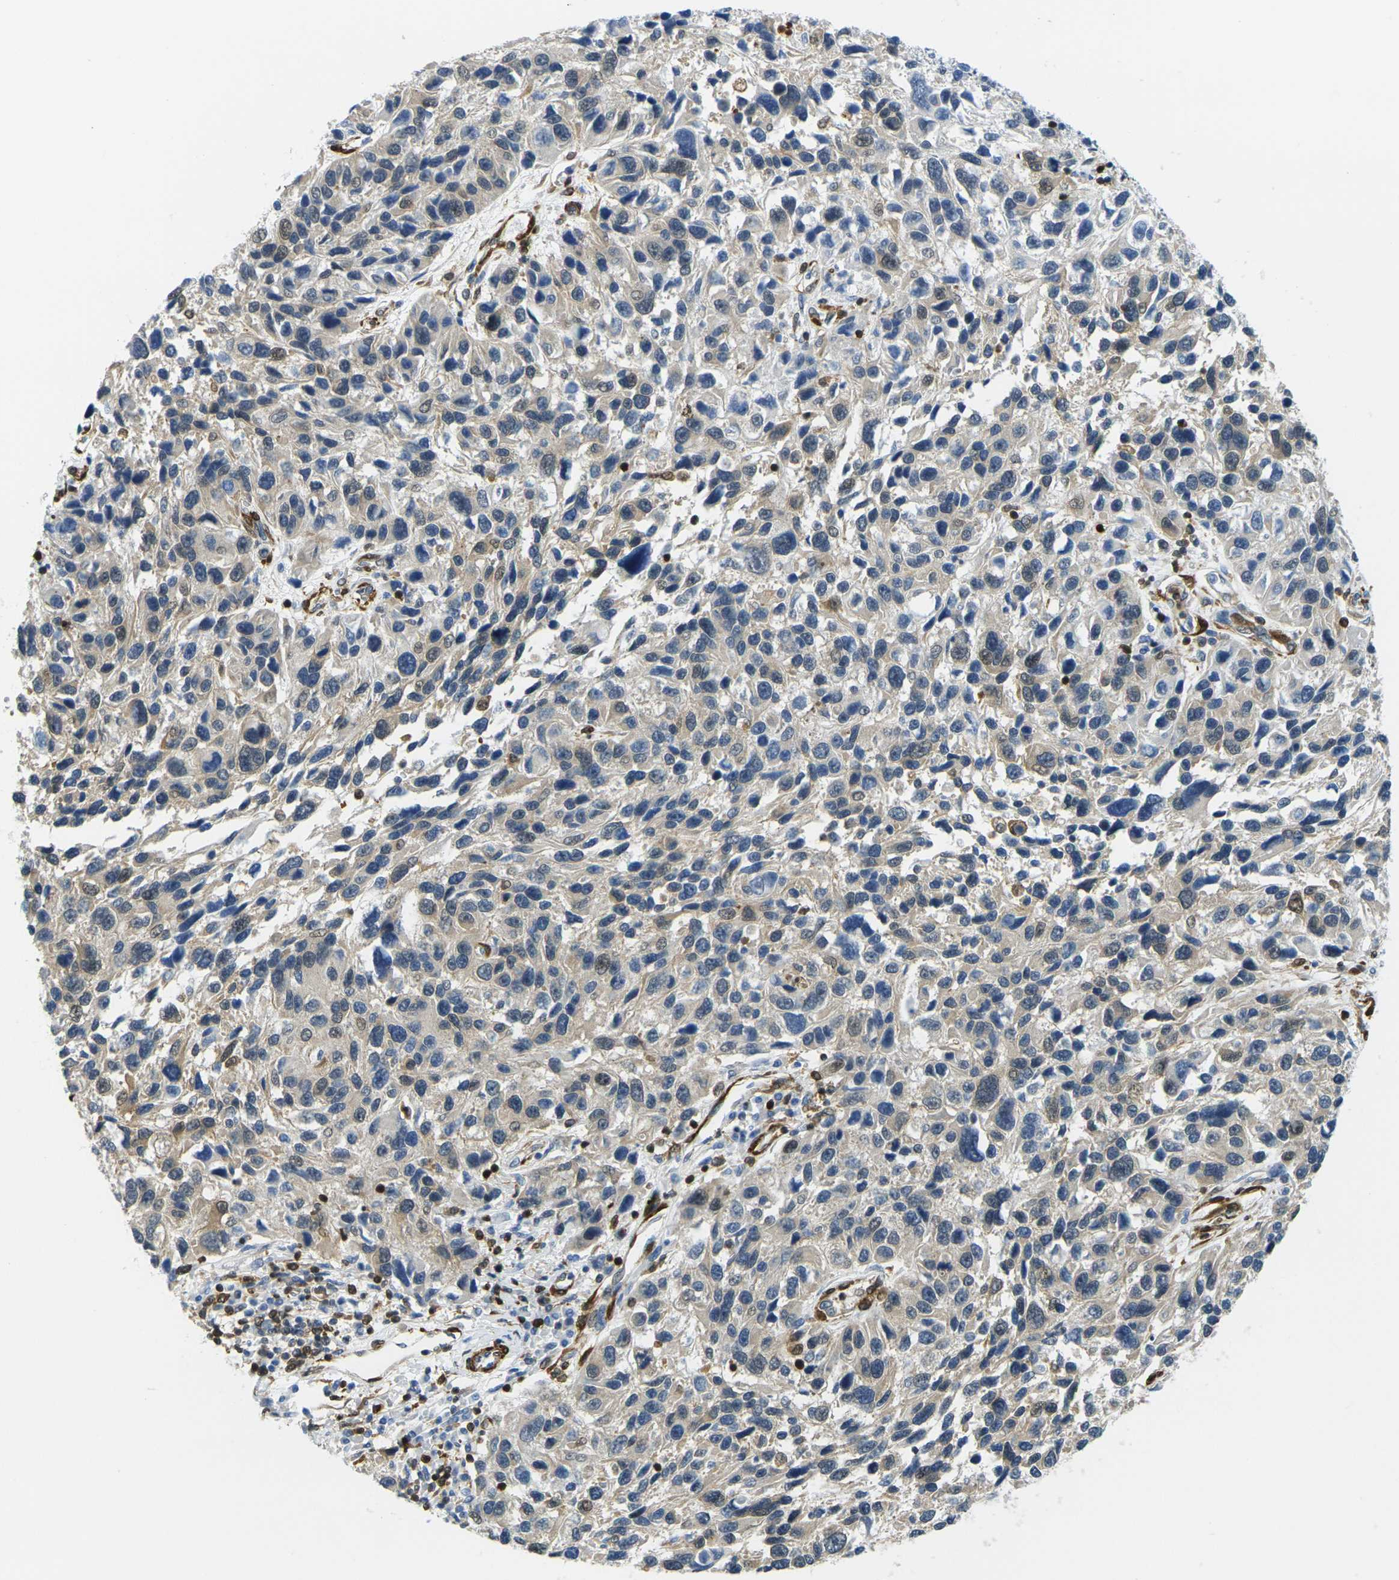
{"staining": {"intensity": "weak", "quantity": "25%-75%", "location": "cytoplasmic/membranous"}, "tissue": "melanoma", "cell_type": "Tumor cells", "image_type": "cancer", "snomed": [{"axis": "morphology", "description": "Malignant melanoma, NOS"}, {"axis": "topography", "description": "Skin"}], "caption": "Weak cytoplasmic/membranous expression is seen in about 25%-75% of tumor cells in melanoma.", "gene": "LASP1", "patient": {"sex": "male", "age": 53}}